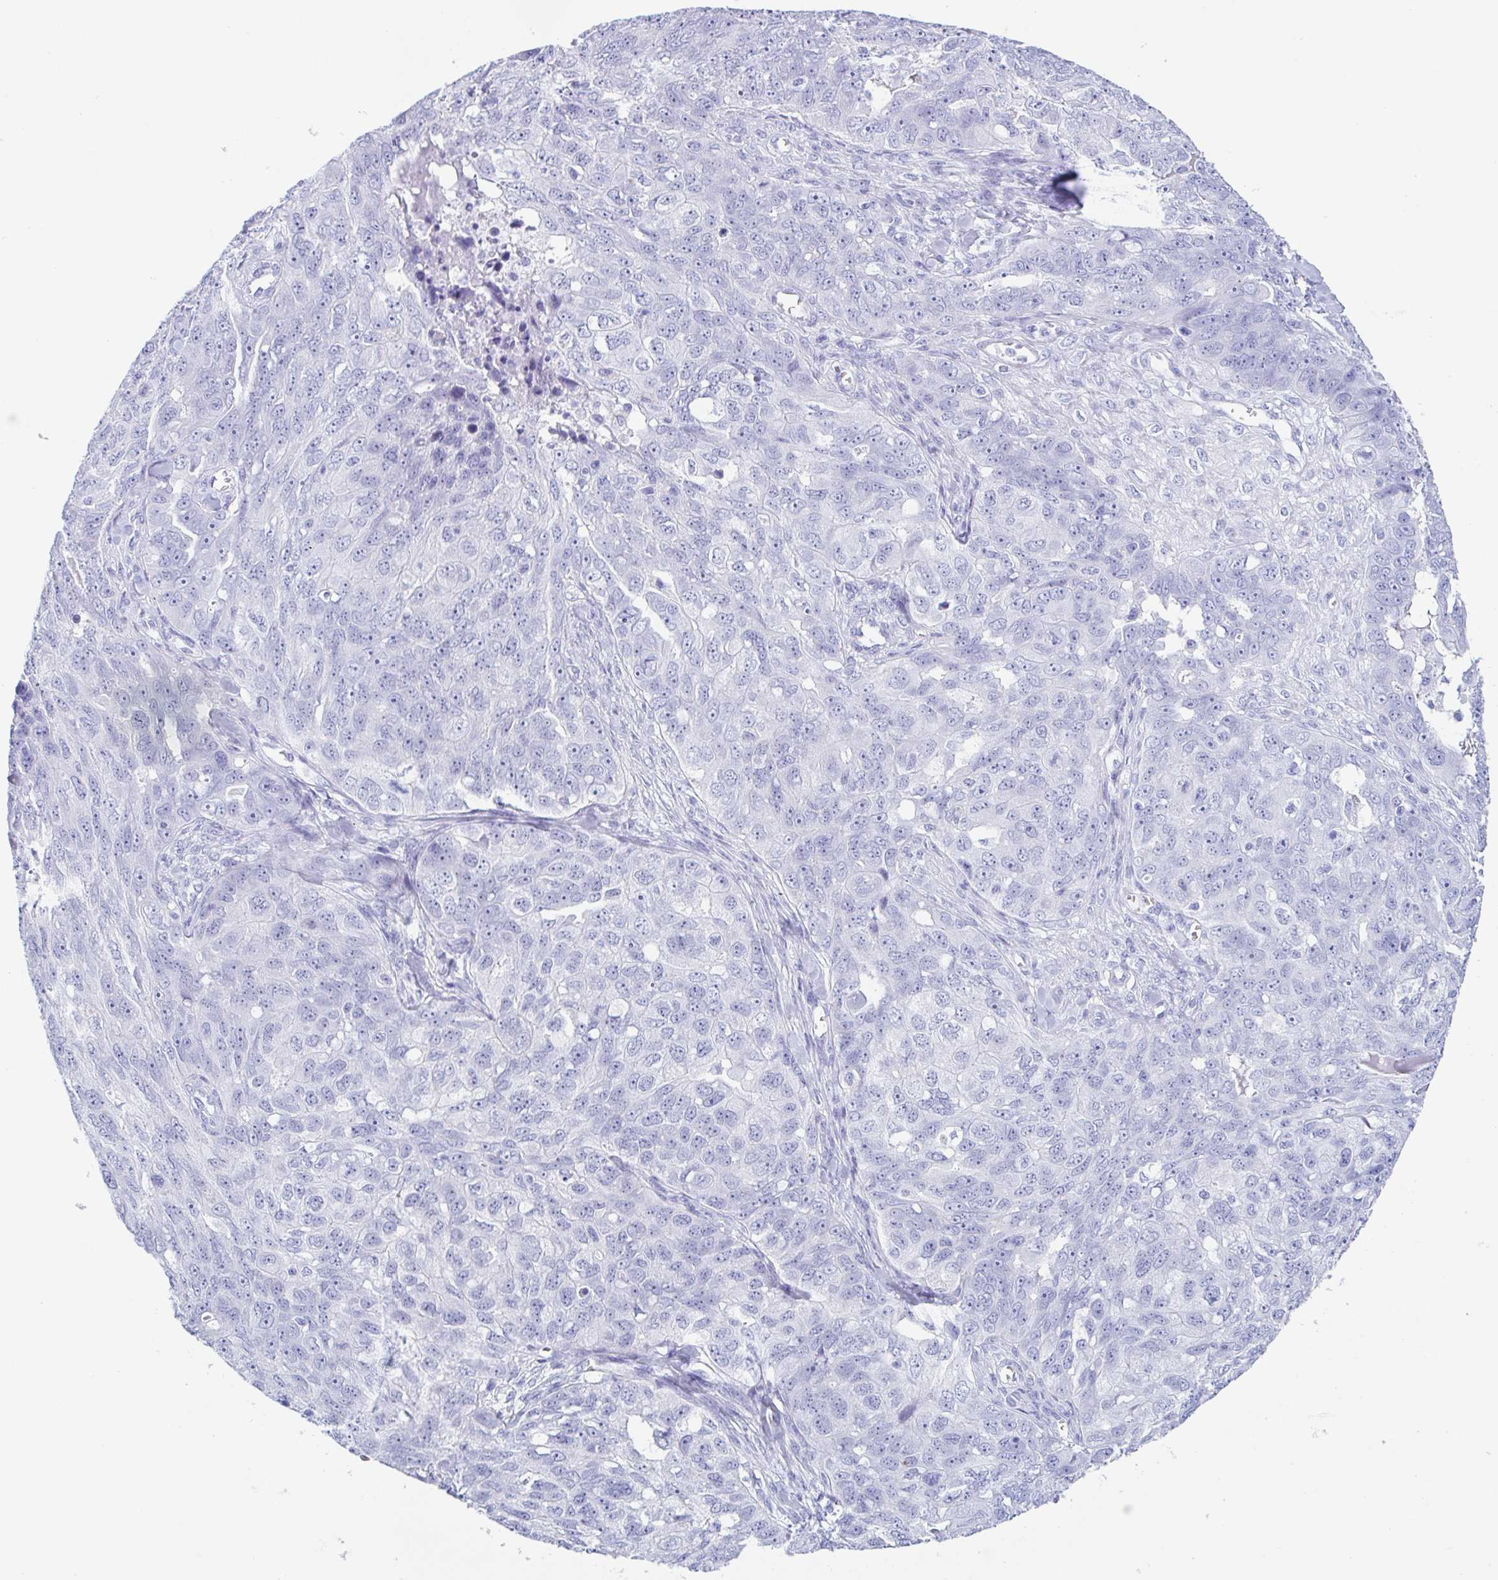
{"staining": {"intensity": "negative", "quantity": "none", "location": "none"}, "tissue": "ovarian cancer", "cell_type": "Tumor cells", "image_type": "cancer", "snomed": [{"axis": "morphology", "description": "Carcinoma, endometroid"}, {"axis": "topography", "description": "Ovary"}], "caption": "Tumor cells are negative for protein expression in human ovarian cancer.", "gene": "TAS2R41", "patient": {"sex": "female", "age": 70}}